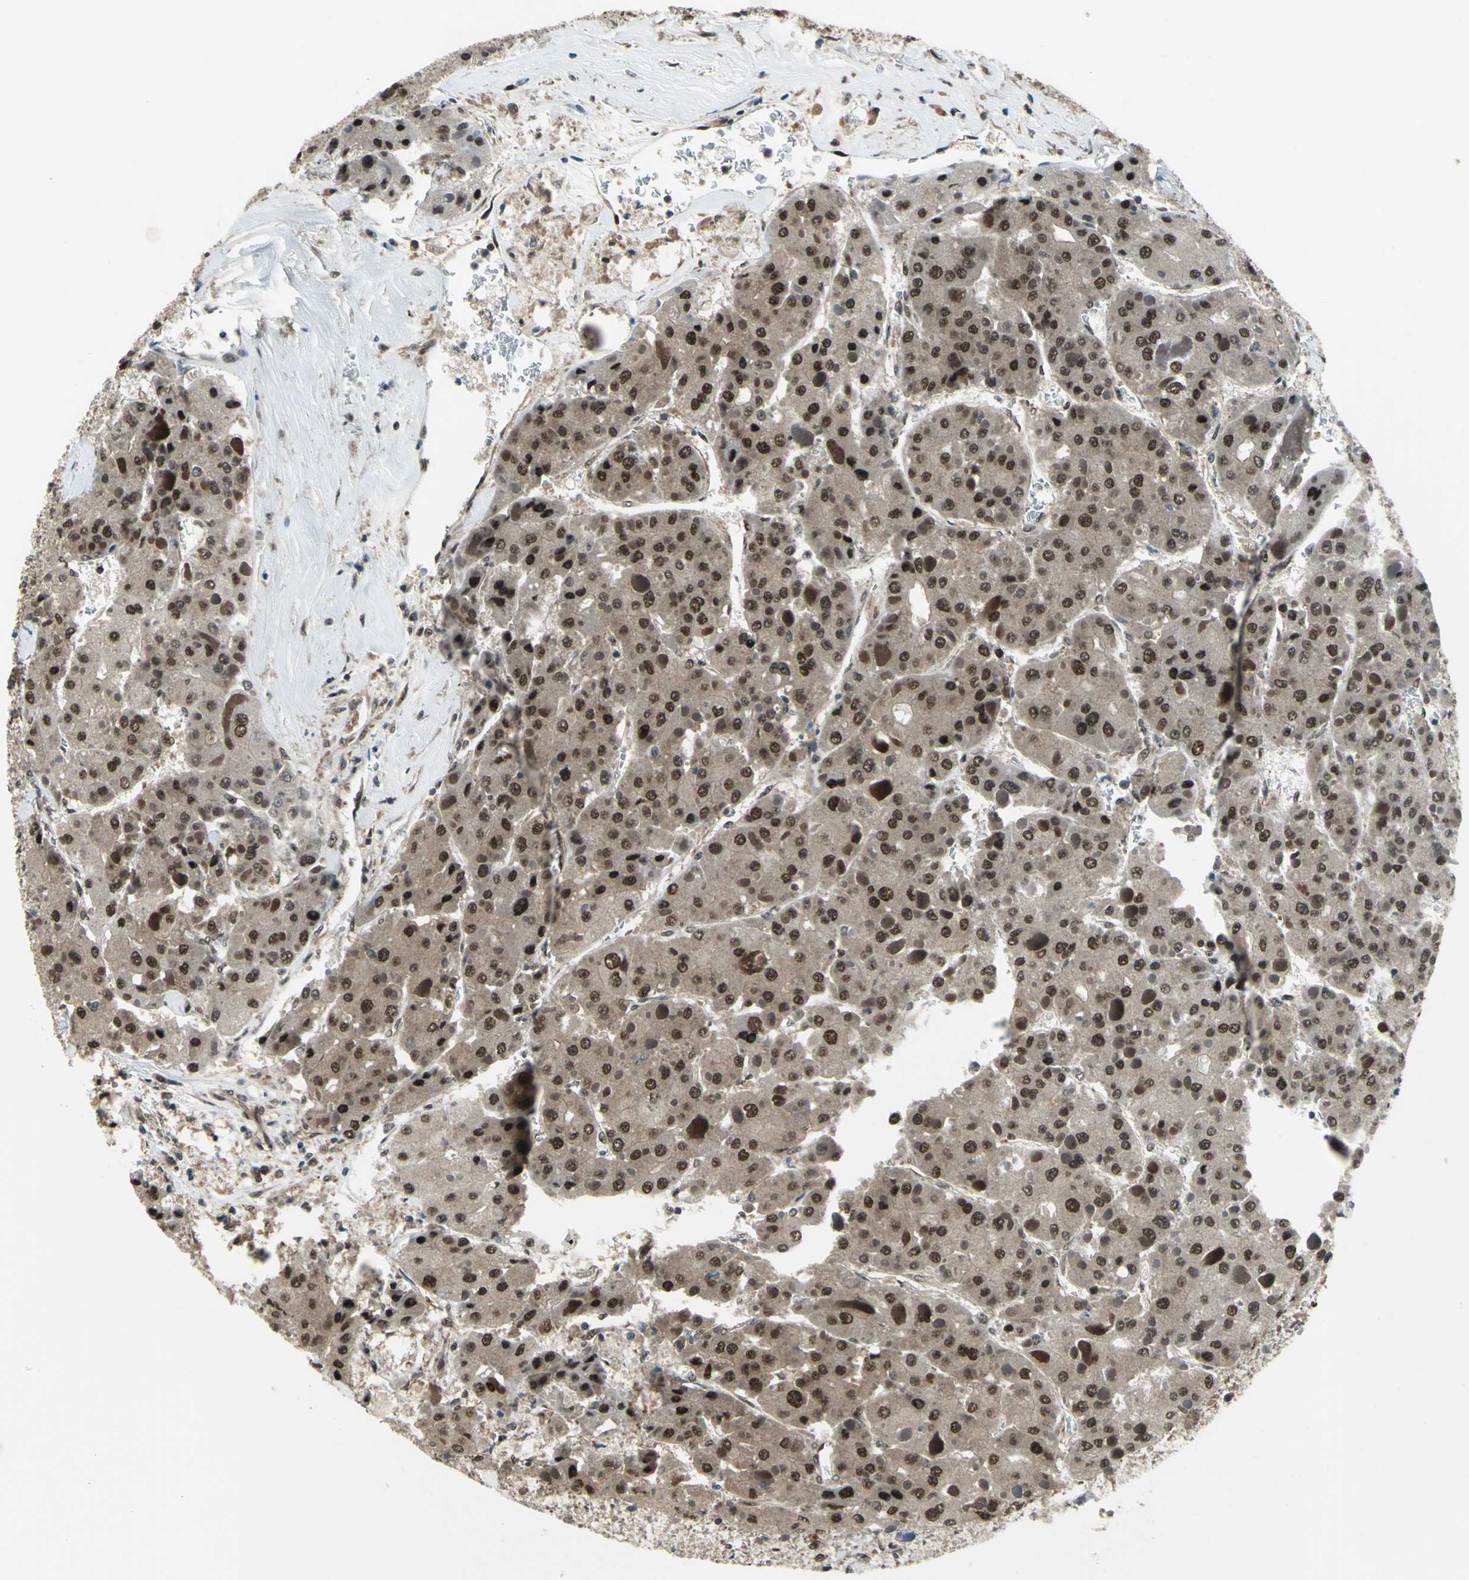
{"staining": {"intensity": "moderate", "quantity": ">75%", "location": "cytoplasmic/membranous,nuclear"}, "tissue": "liver cancer", "cell_type": "Tumor cells", "image_type": "cancer", "snomed": [{"axis": "morphology", "description": "Carcinoma, Hepatocellular, NOS"}, {"axis": "topography", "description": "Liver"}], "caption": "Liver cancer stained with a brown dye demonstrates moderate cytoplasmic/membranous and nuclear positive staining in approximately >75% of tumor cells.", "gene": "COPS5", "patient": {"sex": "female", "age": 73}}